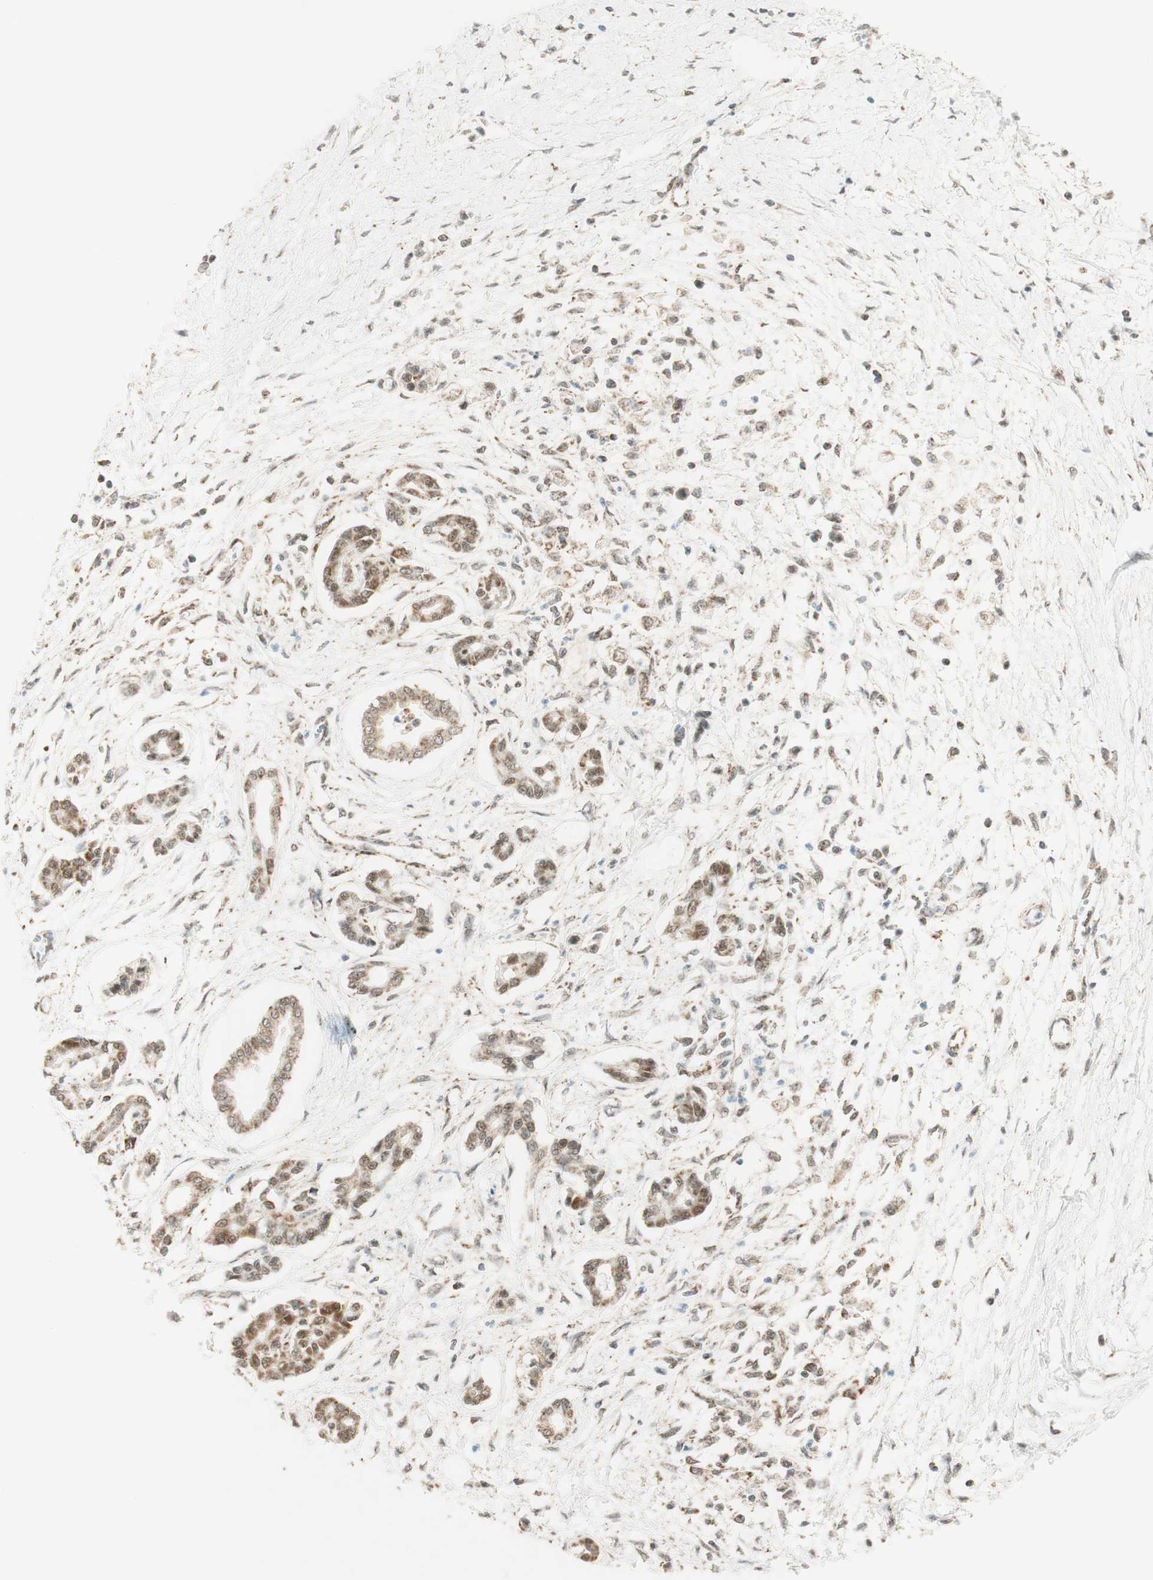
{"staining": {"intensity": "moderate", "quantity": ">75%", "location": "cytoplasmic/membranous,nuclear"}, "tissue": "pancreatic cancer", "cell_type": "Tumor cells", "image_type": "cancer", "snomed": [{"axis": "morphology", "description": "Adenocarcinoma, NOS"}, {"axis": "topography", "description": "Pancreas"}], "caption": "The immunohistochemical stain shows moderate cytoplasmic/membranous and nuclear expression in tumor cells of pancreatic cancer tissue. Using DAB (3,3'-diaminobenzidine) (brown) and hematoxylin (blue) stains, captured at high magnification using brightfield microscopy.", "gene": "ZNF782", "patient": {"sex": "male", "age": 56}}